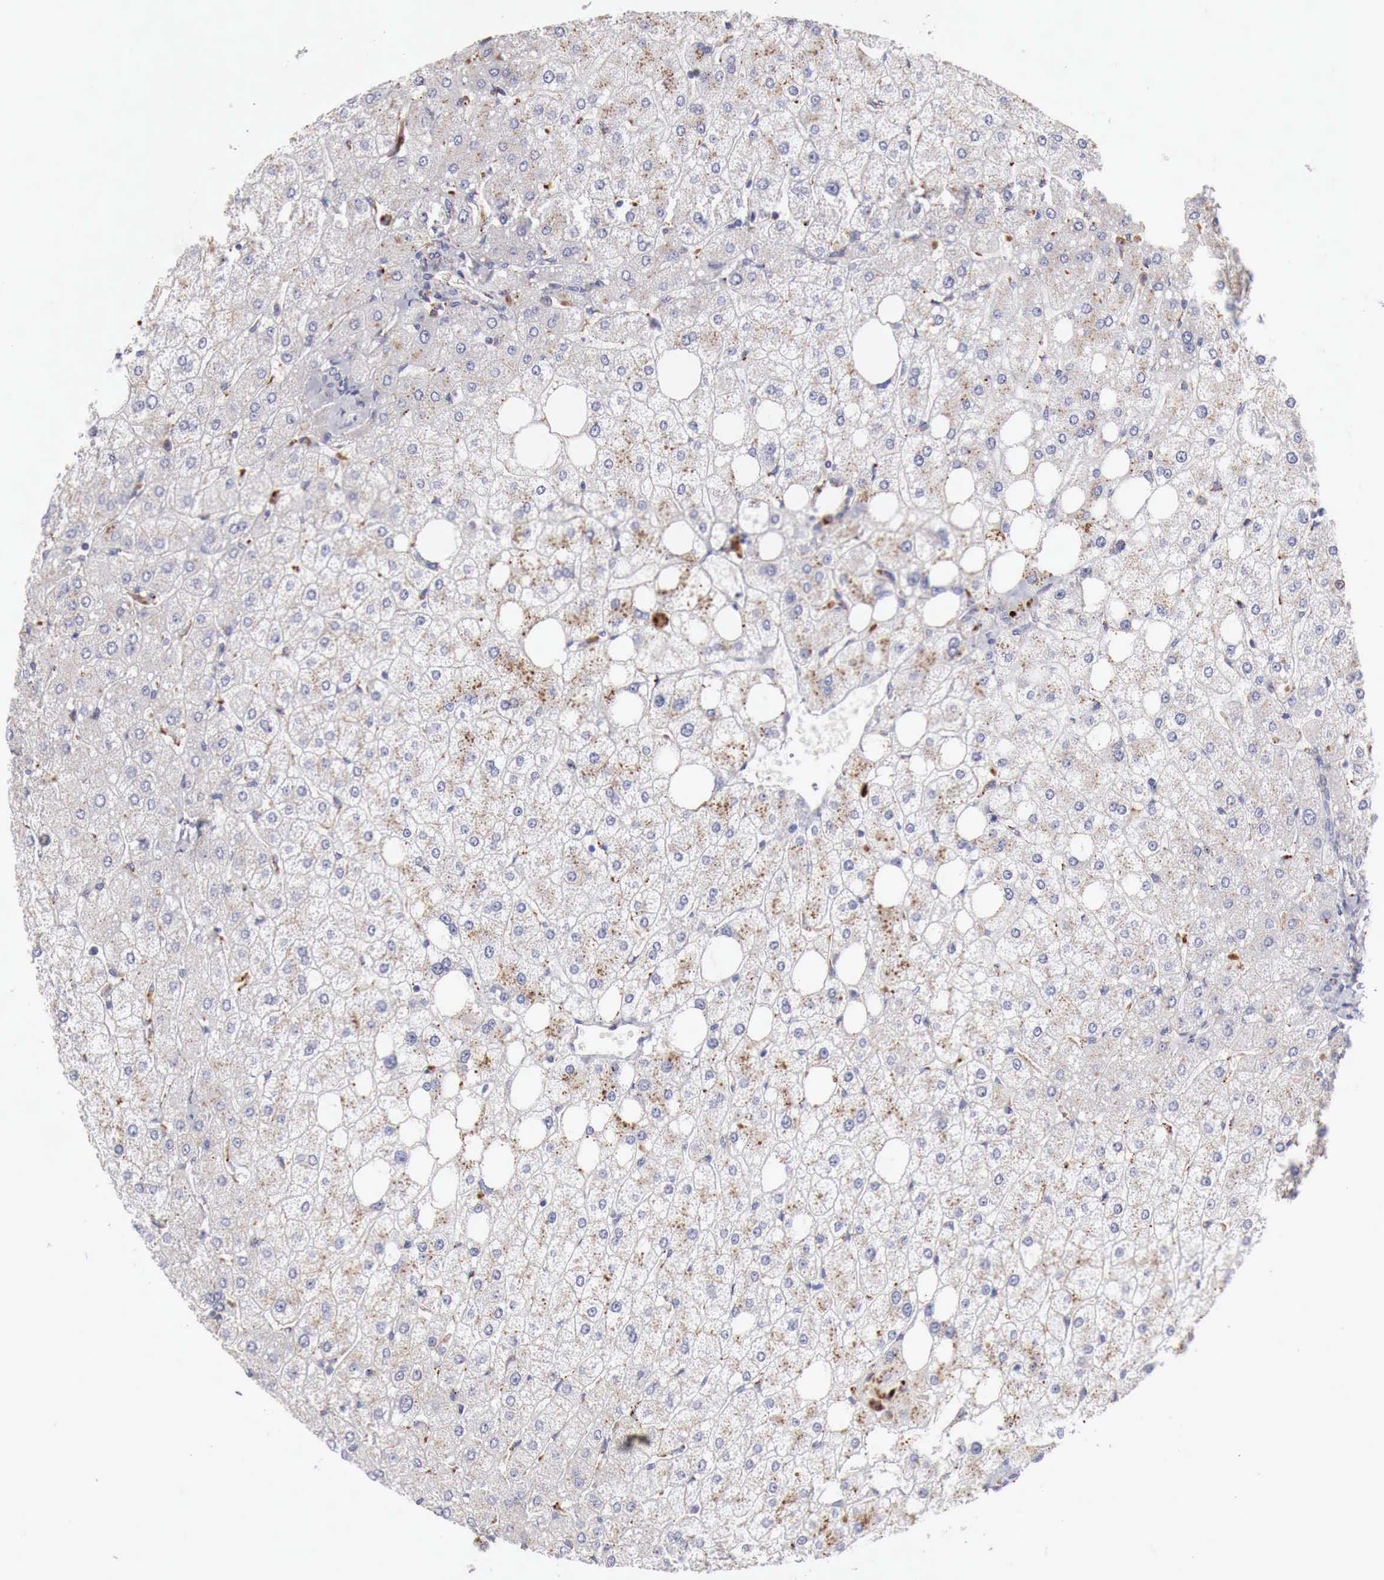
{"staining": {"intensity": "negative", "quantity": "none", "location": "none"}, "tissue": "liver", "cell_type": "Cholangiocytes", "image_type": "normal", "snomed": [{"axis": "morphology", "description": "Normal tissue, NOS"}, {"axis": "topography", "description": "Liver"}], "caption": "Normal liver was stained to show a protein in brown. There is no significant positivity in cholangiocytes.", "gene": "GLA", "patient": {"sex": "male", "age": 35}}